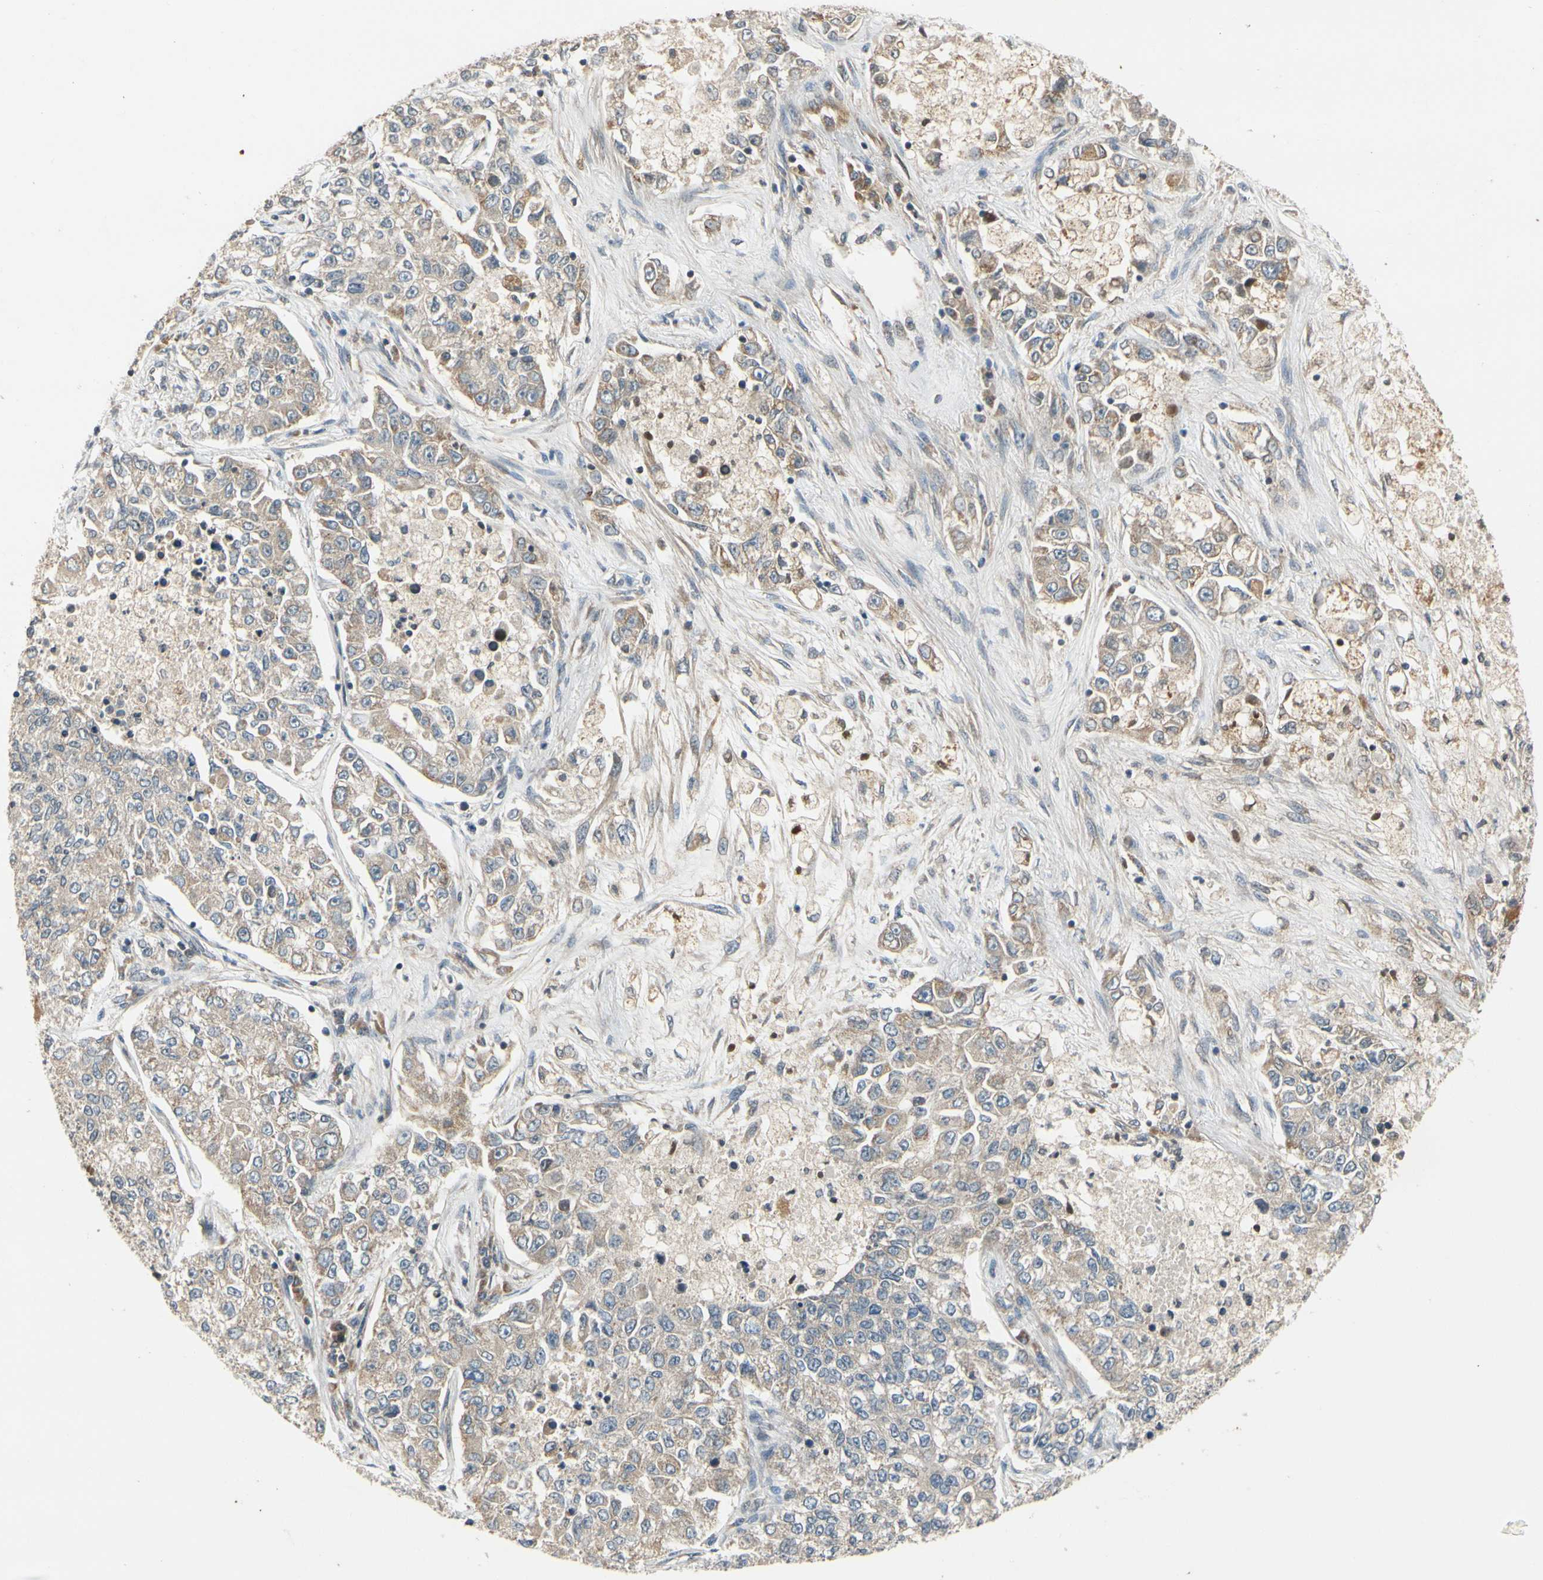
{"staining": {"intensity": "moderate", "quantity": ">75%", "location": "cytoplasmic/membranous"}, "tissue": "lung cancer", "cell_type": "Tumor cells", "image_type": "cancer", "snomed": [{"axis": "morphology", "description": "Adenocarcinoma, NOS"}, {"axis": "topography", "description": "Lung"}], "caption": "Moderate cytoplasmic/membranous positivity for a protein is identified in approximately >75% of tumor cells of lung cancer (adenocarcinoma) using IHC.", "gene": "ATP2C1", "patient": {"sex": "male", "age": 49}}